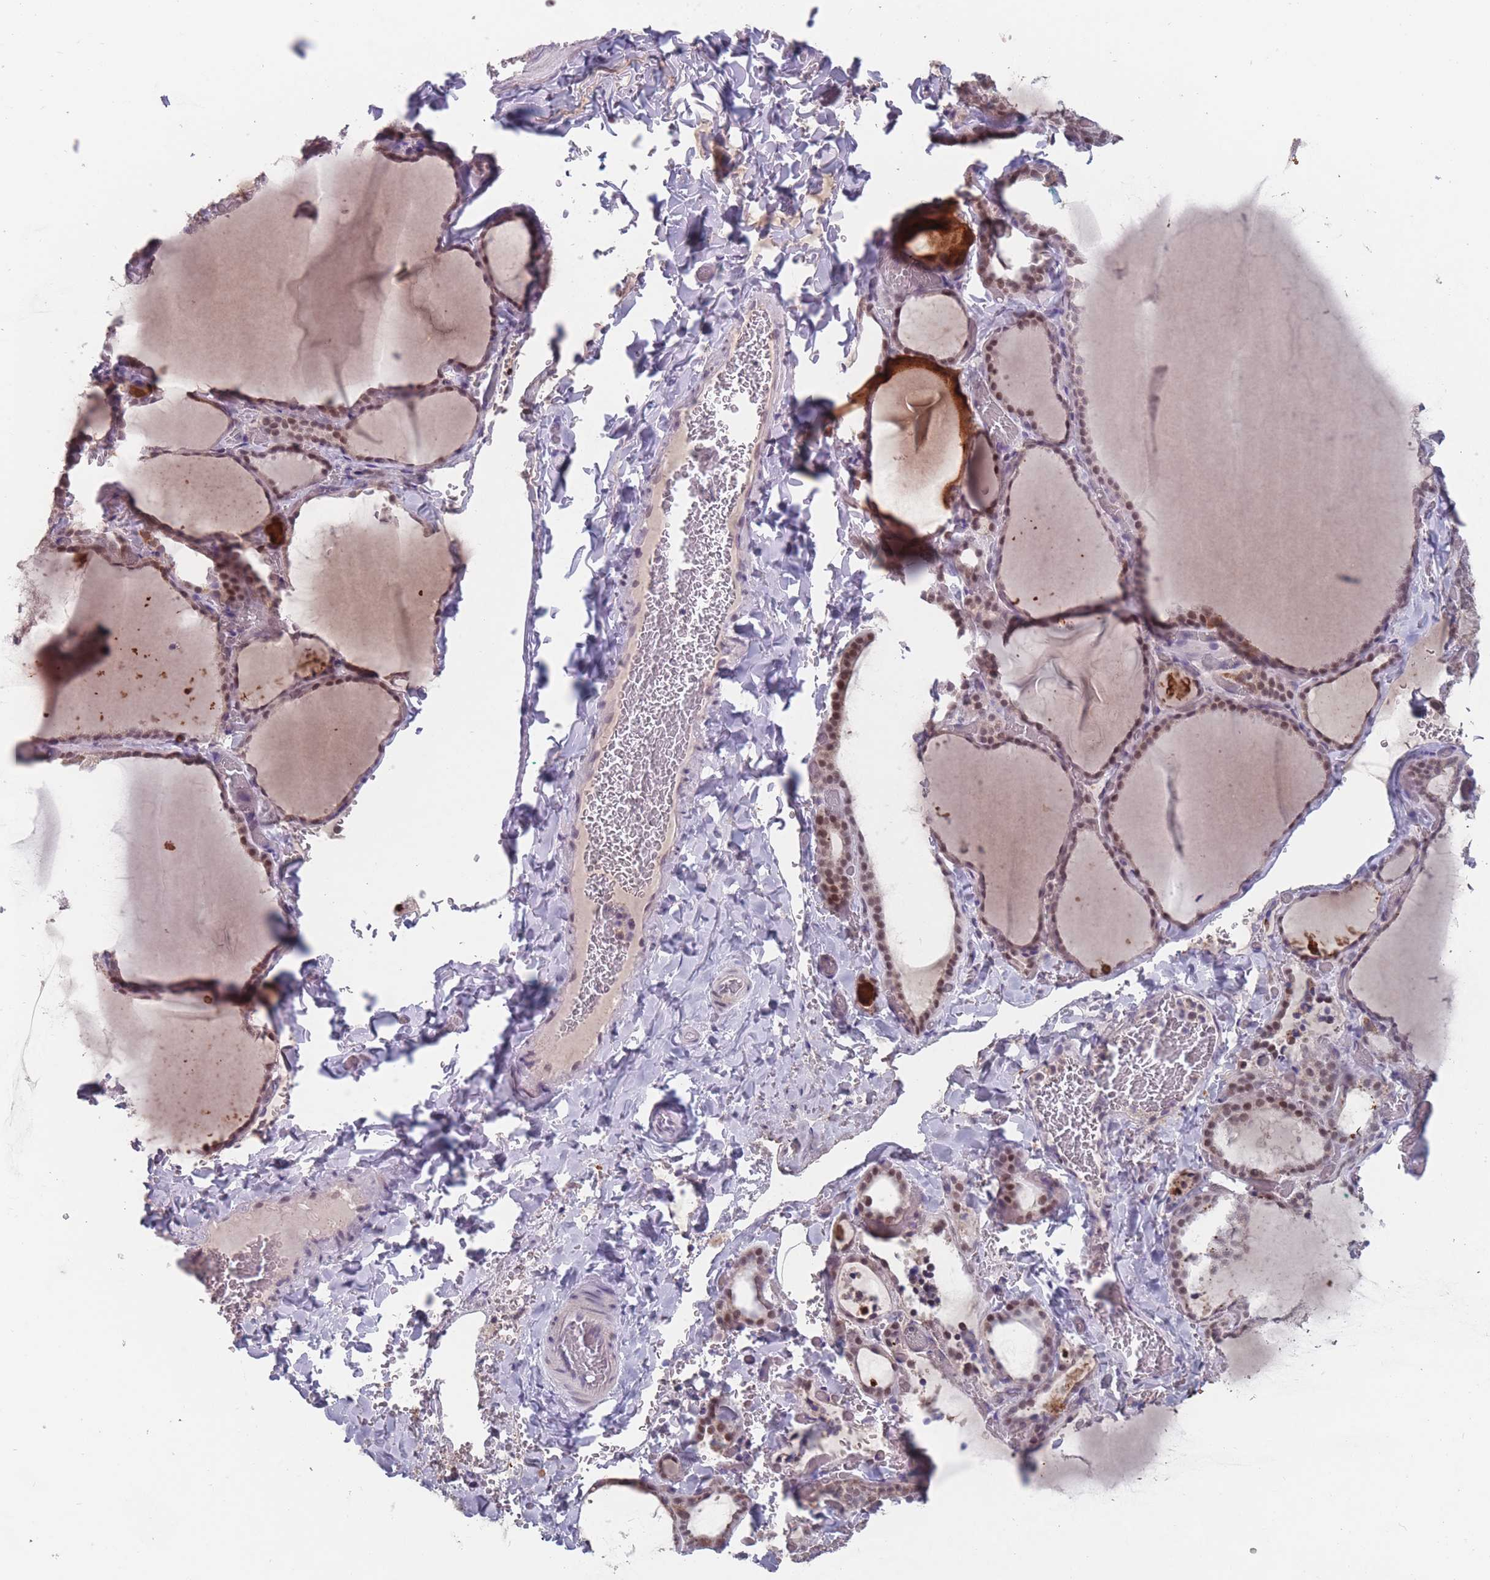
{"staining": {"intensity": "moderate", "quantity": "25%-75%", "location": "cytoplasmic/membranous,nuclear"}, "tissue": "thyroid gland", "cell_type": "Glandular cells", "image_type": "normal", "snomed": [{"axis": "morphology", "description": "Normal tissue, NOS"}, {"axis": "topography", "description": "Thyroid gland"}], "caption": "Immunohistochemical staining of unremarkable human thyroid gland reveals moderate cytoplasmic/membranous,nuclear protein expression in approximately 25%-75% of glandular cells.", "gene": "PEX7", "patient": {"sex": "female", "age": 22}}